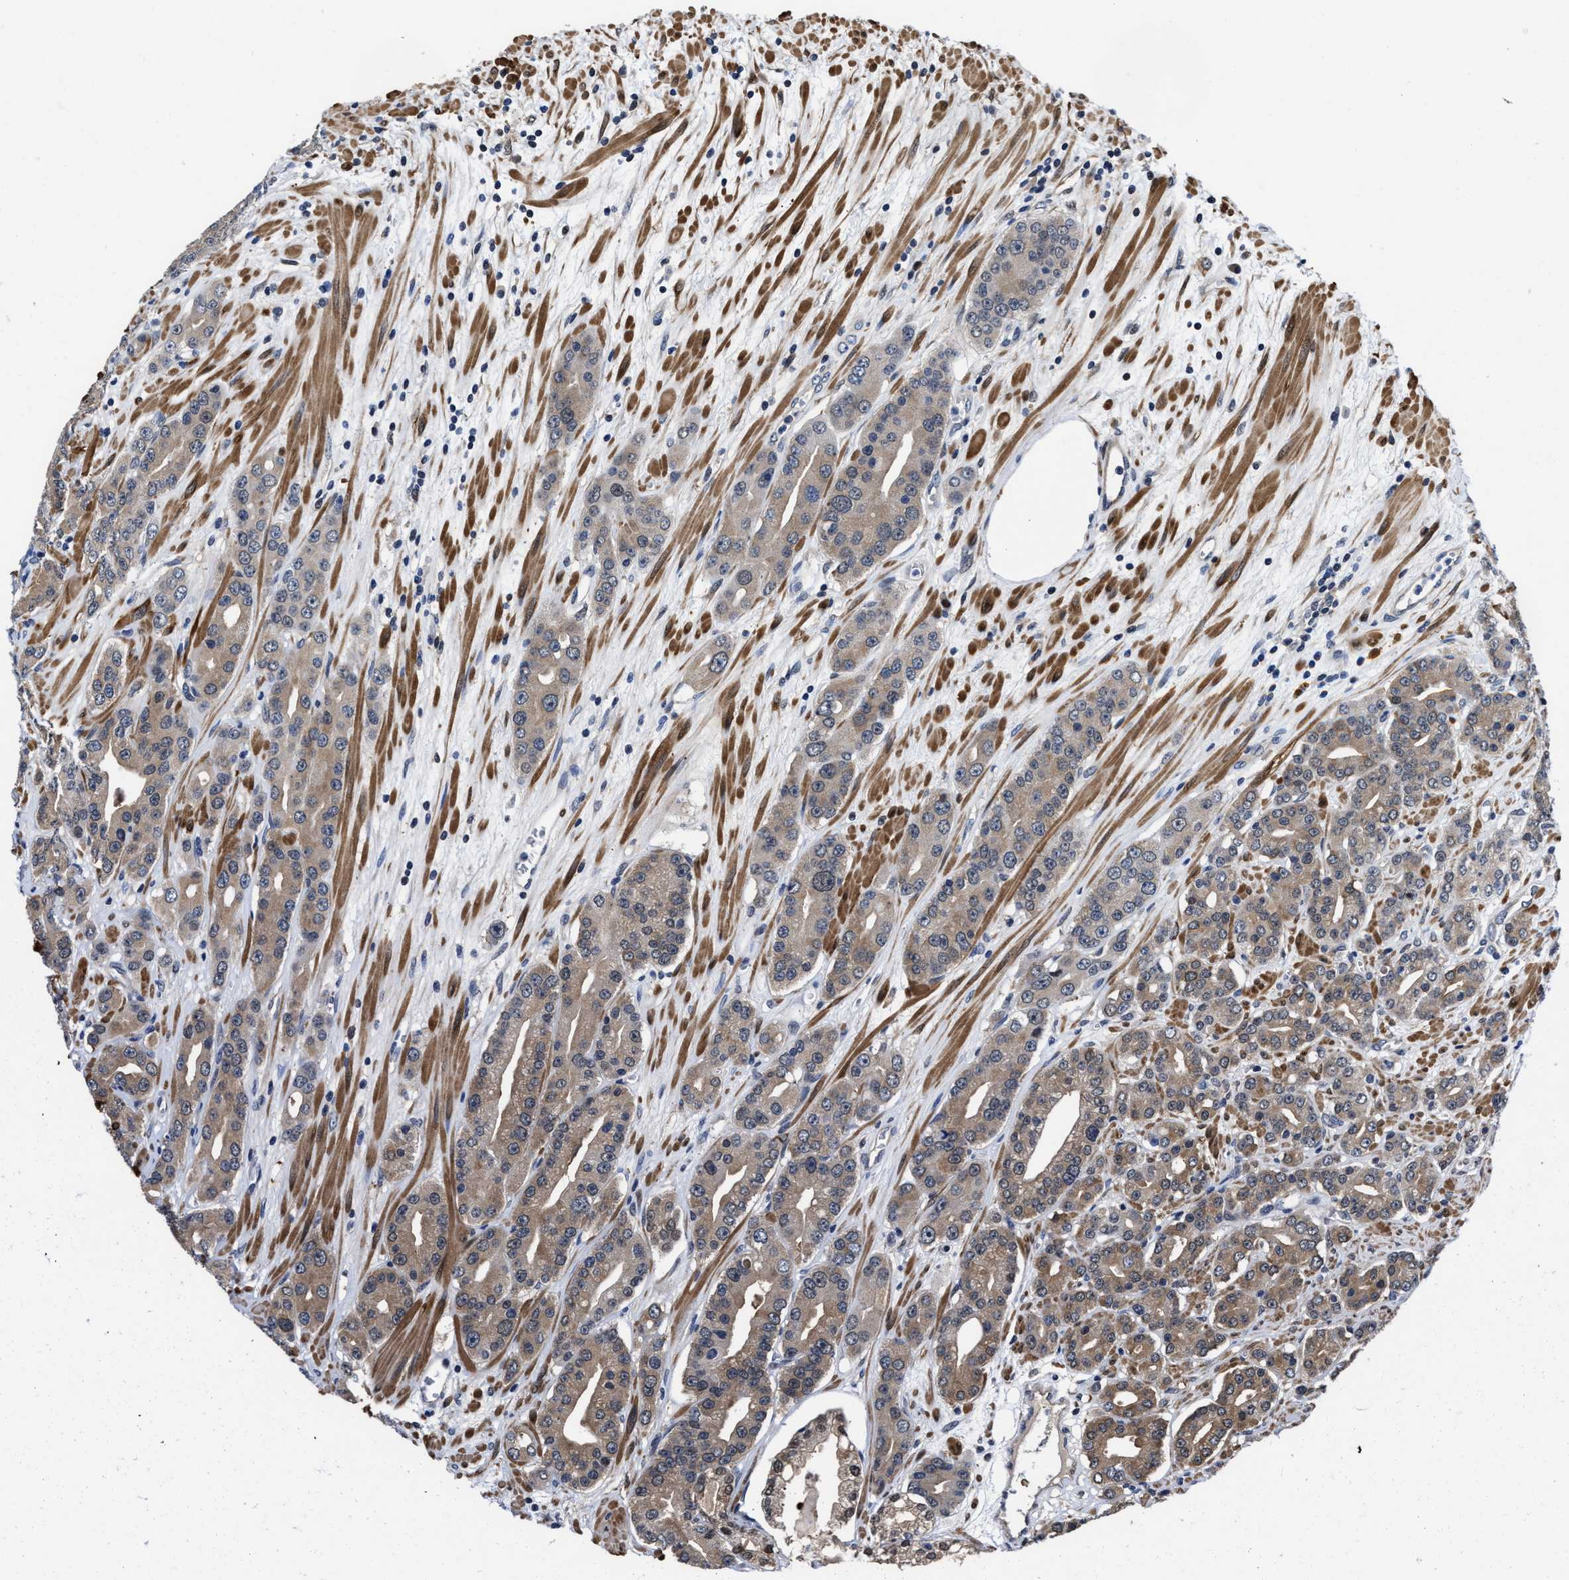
{"staining": {"intensity": "moderate", "quantity": ">75%", "location": "cytoplasmic/membranous"}, "tissue": "prostate cancer", "cell_type": "Tumor cells", "image_type": "cancer", "snomed": [{"axis": "morphology", "description": "Adenocarcinoma, High grade"}, {"axis": "topography", "description": "Prostate"}], "caption": "Immunohistochemical staining of human adenocarcinoma (high-grade) (prostate) shows medium levels of moderate cytoplasmic/membranous expression in about >75% of tumor cells.", "gene": "KIF12", "patient": {"sex": "male", "age": 71}}